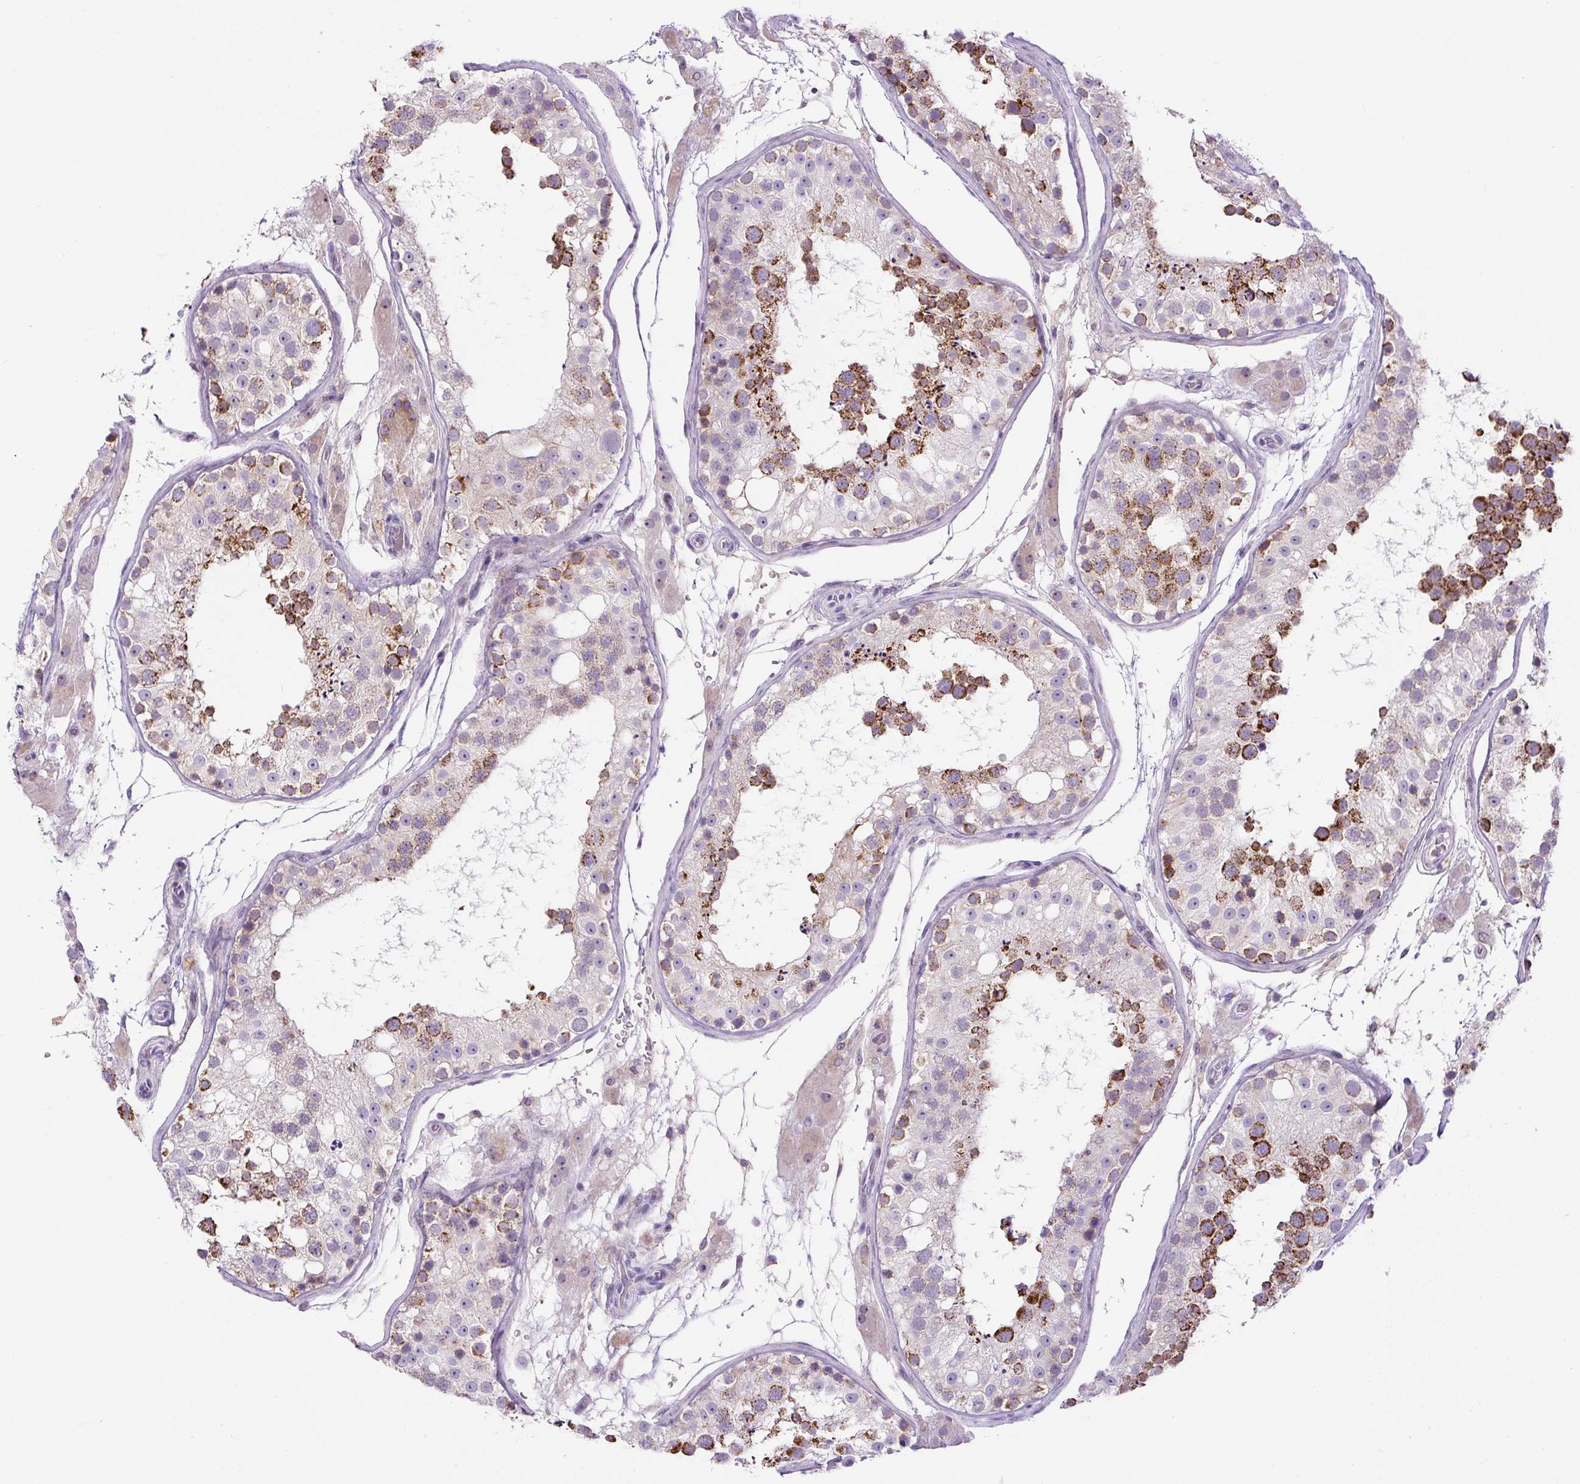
{"staining": {"intensity": "moderate", "quantity": "25%-75%", "location": "cytoplasmic/membranous"}, "tissue": "testis", "cell_type": "Cells in seminiferous ducts", "image_type": "normal", "snomed": [{"axis": "morphology", "description": "Normal tissue, NOS"}, {"axis": "topography", "description": "Testis"}], "caption": "Protein staining by immunohistochemistry reveals moderate cytoplasmic/membranous staining in about 25%-75% of cells in seminiferous ducts in benign testis. The protein is shown in brown color, while the nuclei are stained blue.", "gene": "ZNF596", "patient": {"sex": "male", "age": 26}}